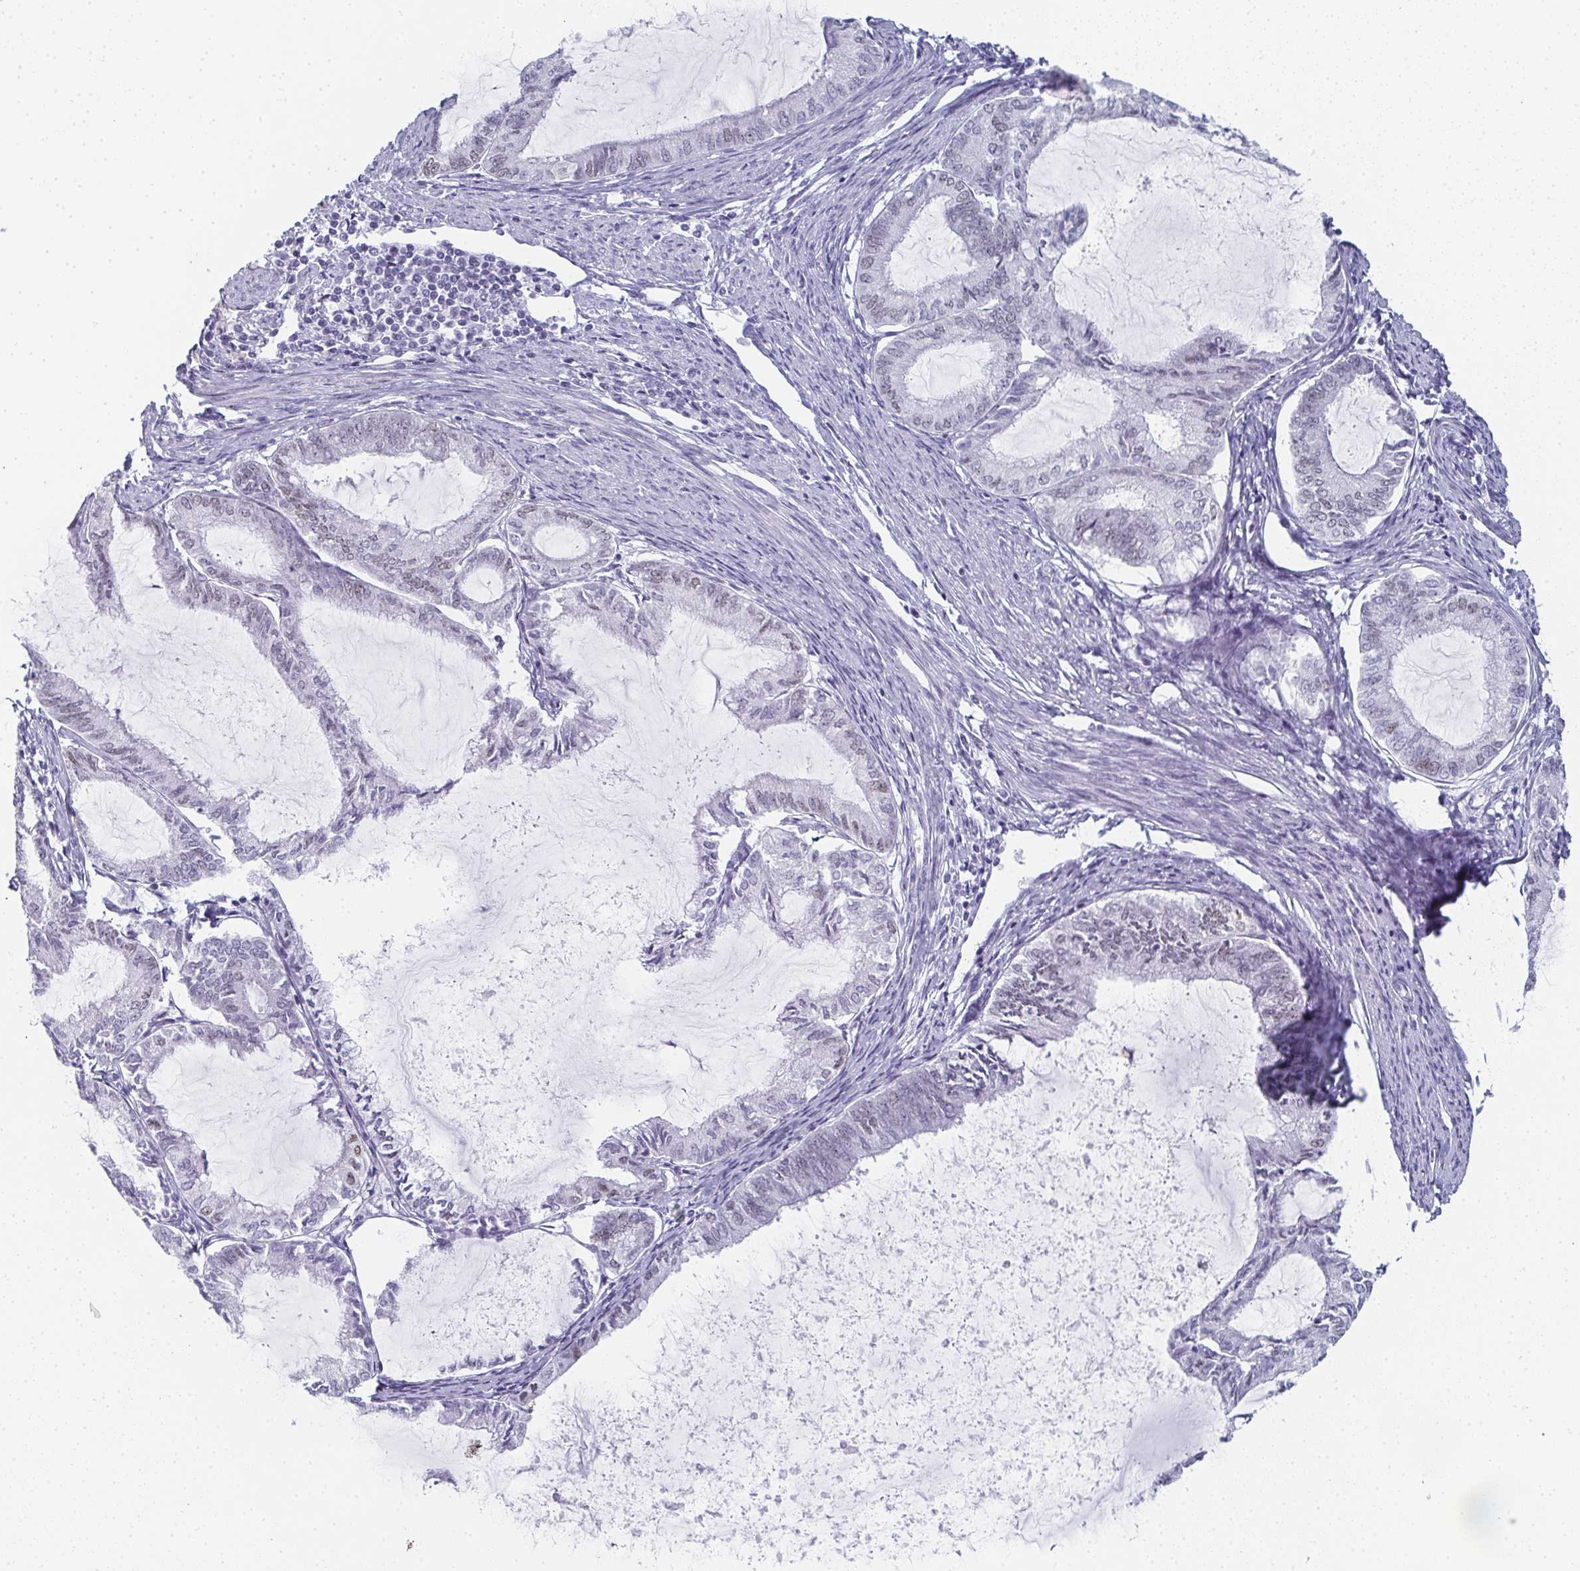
{"staining": {"intensity": "weak", "quantity": "<25%", "location": "nuclear"}, "tissue": "endometrial cancer", "cell_type": "Tumor cells", "image_type": "cancer", "snomed": [{"axis": "morphology", "description": "Adenocarcinoma, NOS"}, {"axis": "topography", "description": "Endometrium"}], "caption": "Immunohistochemistry (IHC) of endometrial cancer (adenocarcinoma) exhibits no positivity in tumor cells.", "gene": "PYCR3", "patient": {"sex": "female", "age": 86}}